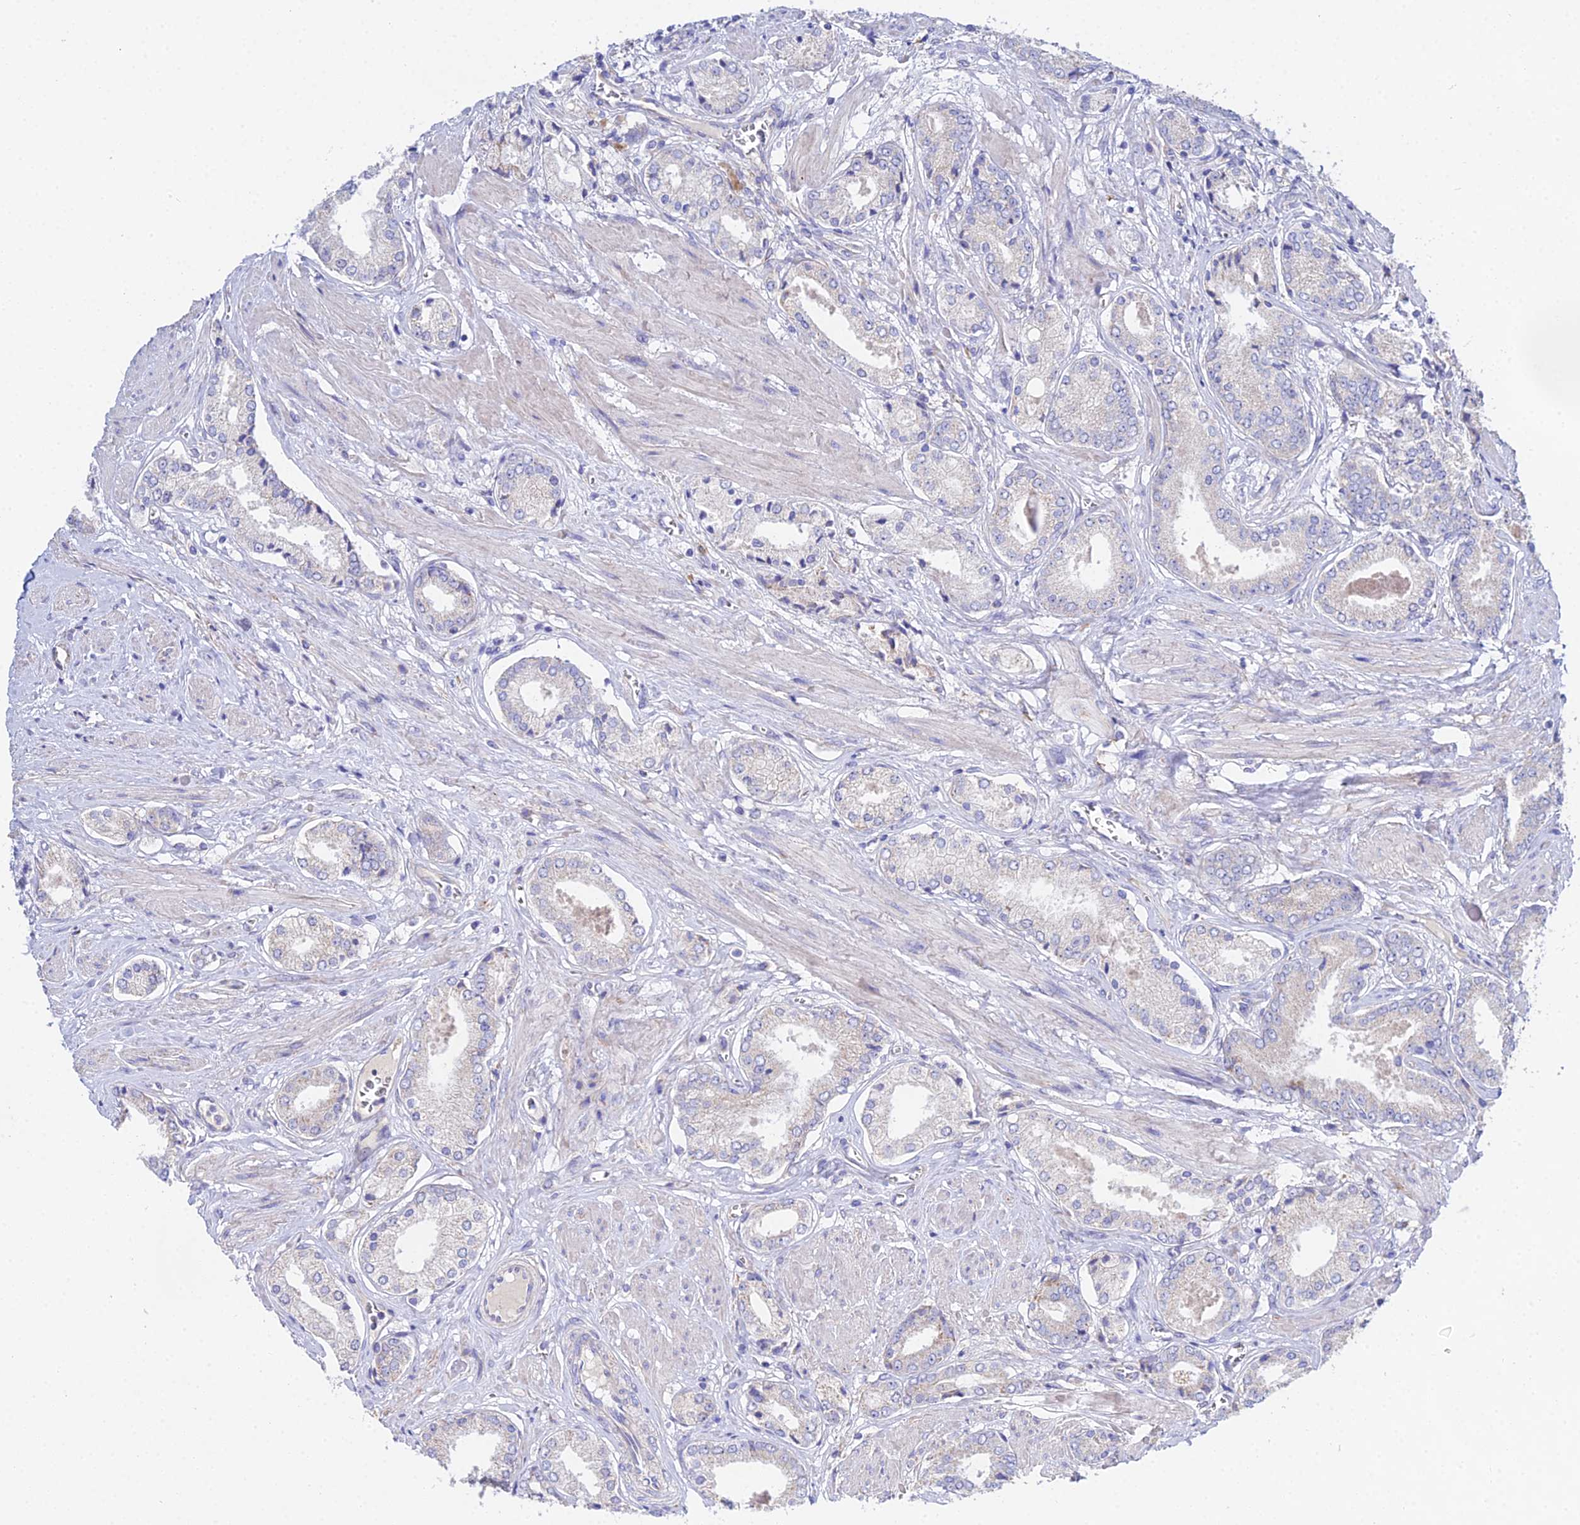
{"staining": {"intensity": "negative", "quantity": "none", "location": "none"}, "tissue": "prostate cancer", "cell_type": "Tumor cells", "image_type": "cancer", "snomed": [{"axis": "morphology", "description": "Adenocarcinoma, High grade"}, {"axis": "topography", "description": "Prostate and seminal vesicle, NOS"}], "caption": "High power microscopy image of an IHC micrograph of high-grade adenocarcinoma (prostate), revealing no significant staining in tumor cells.", "gene": "PPP2R2C", "patient": {"sex": "male", "age": 64}}